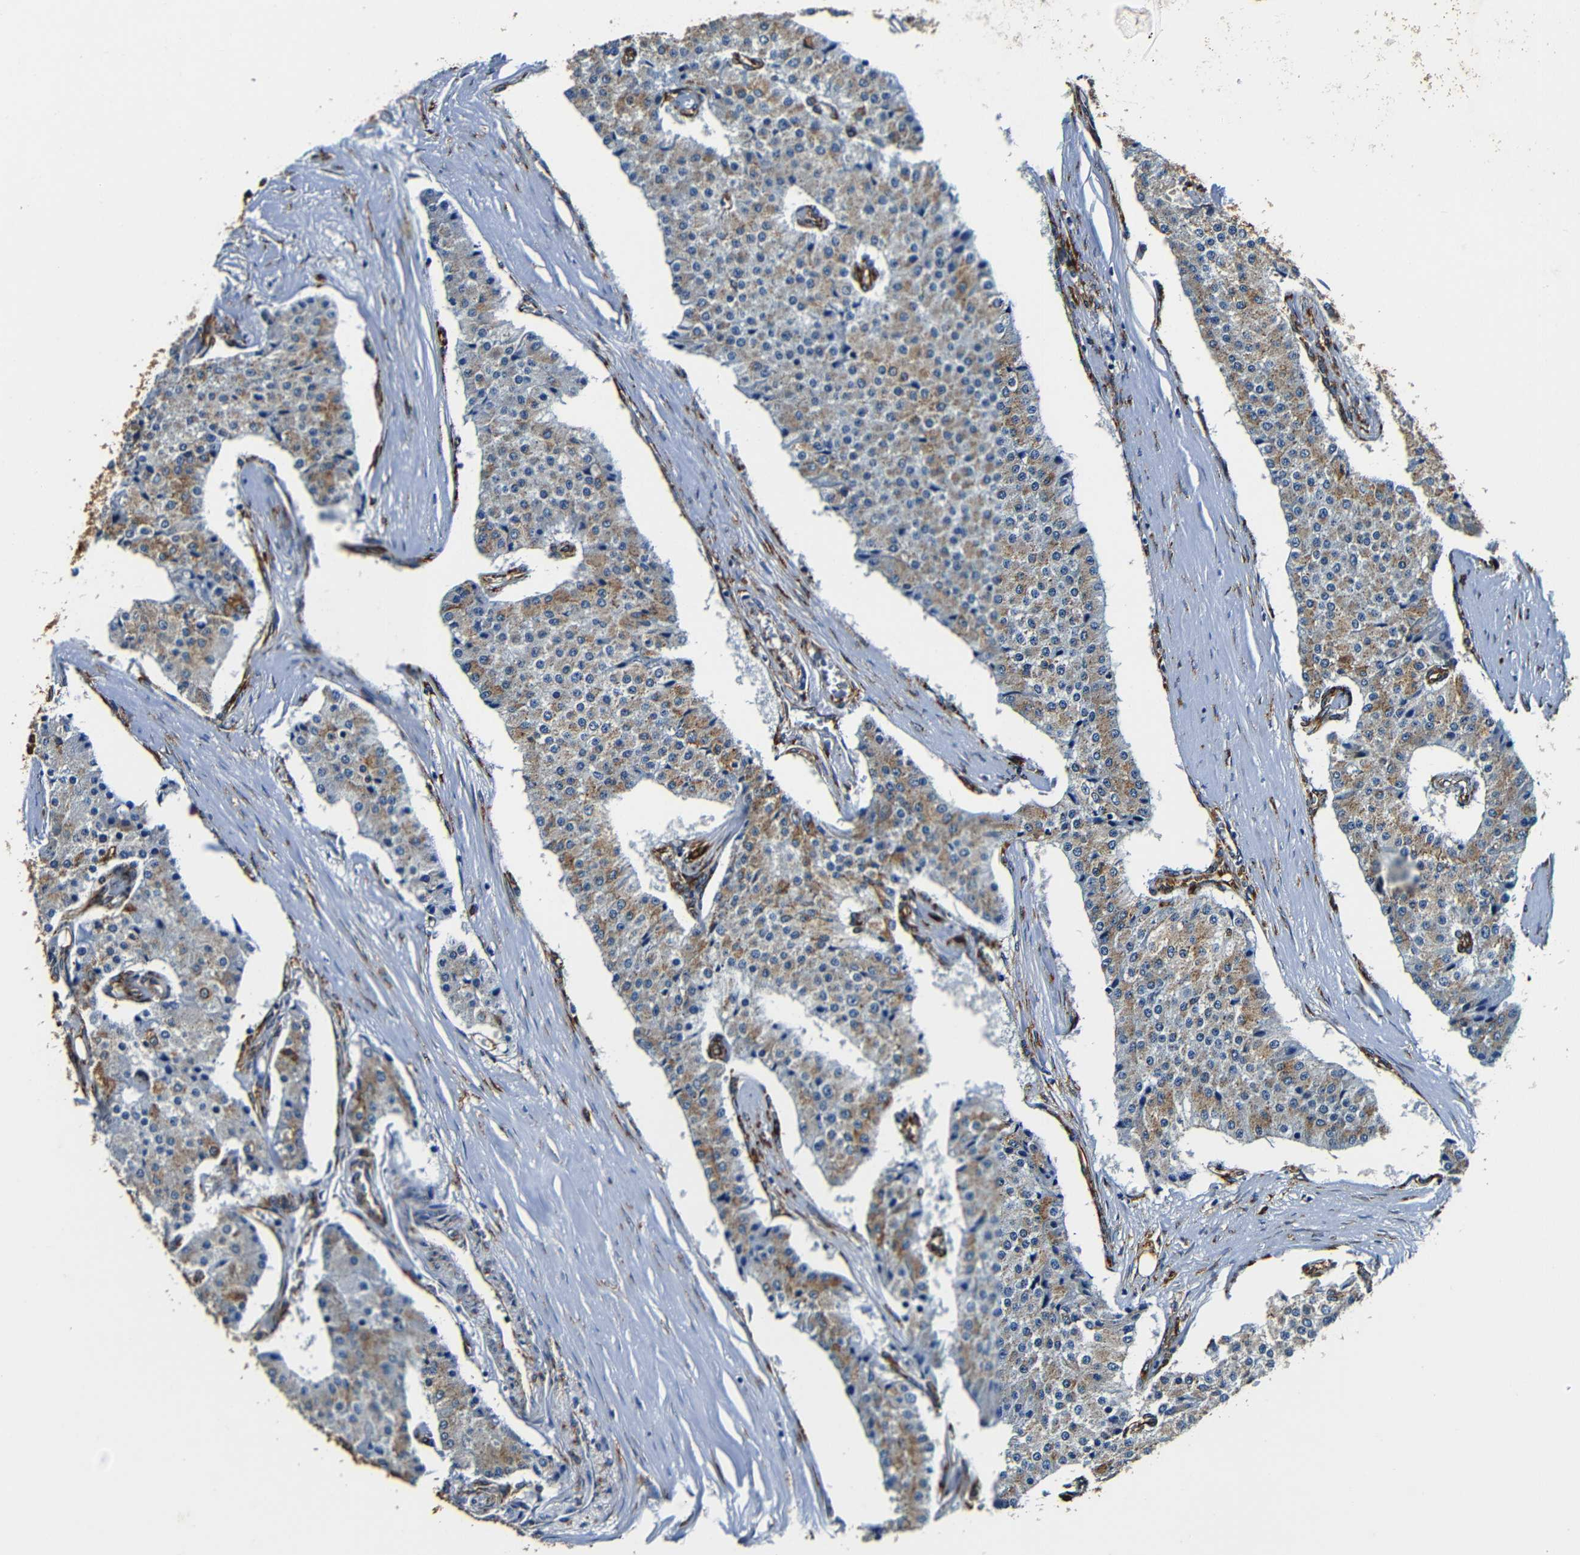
{"staining": {"intensity": "moderate", "quantity": ">75%", "location": "cytoplasmic/membranous"}, "tissue": "carcinoid", "cell_type": "Tumor cells", "image_type": "cancer", "snomed": [{"axis": "morphology", "description": "Carcinoid, malignant, NOS"}, {"axis": "topography", "description": "Colon"}], "caption": "This photomicrograph exhibits IHC staining of carcinoid, with medium moderate cytoplasmic/membranous positivity in about >75% of tumor cells.", "gene": "RRBP1", "patient": {"sex": "female", "age": 52}}